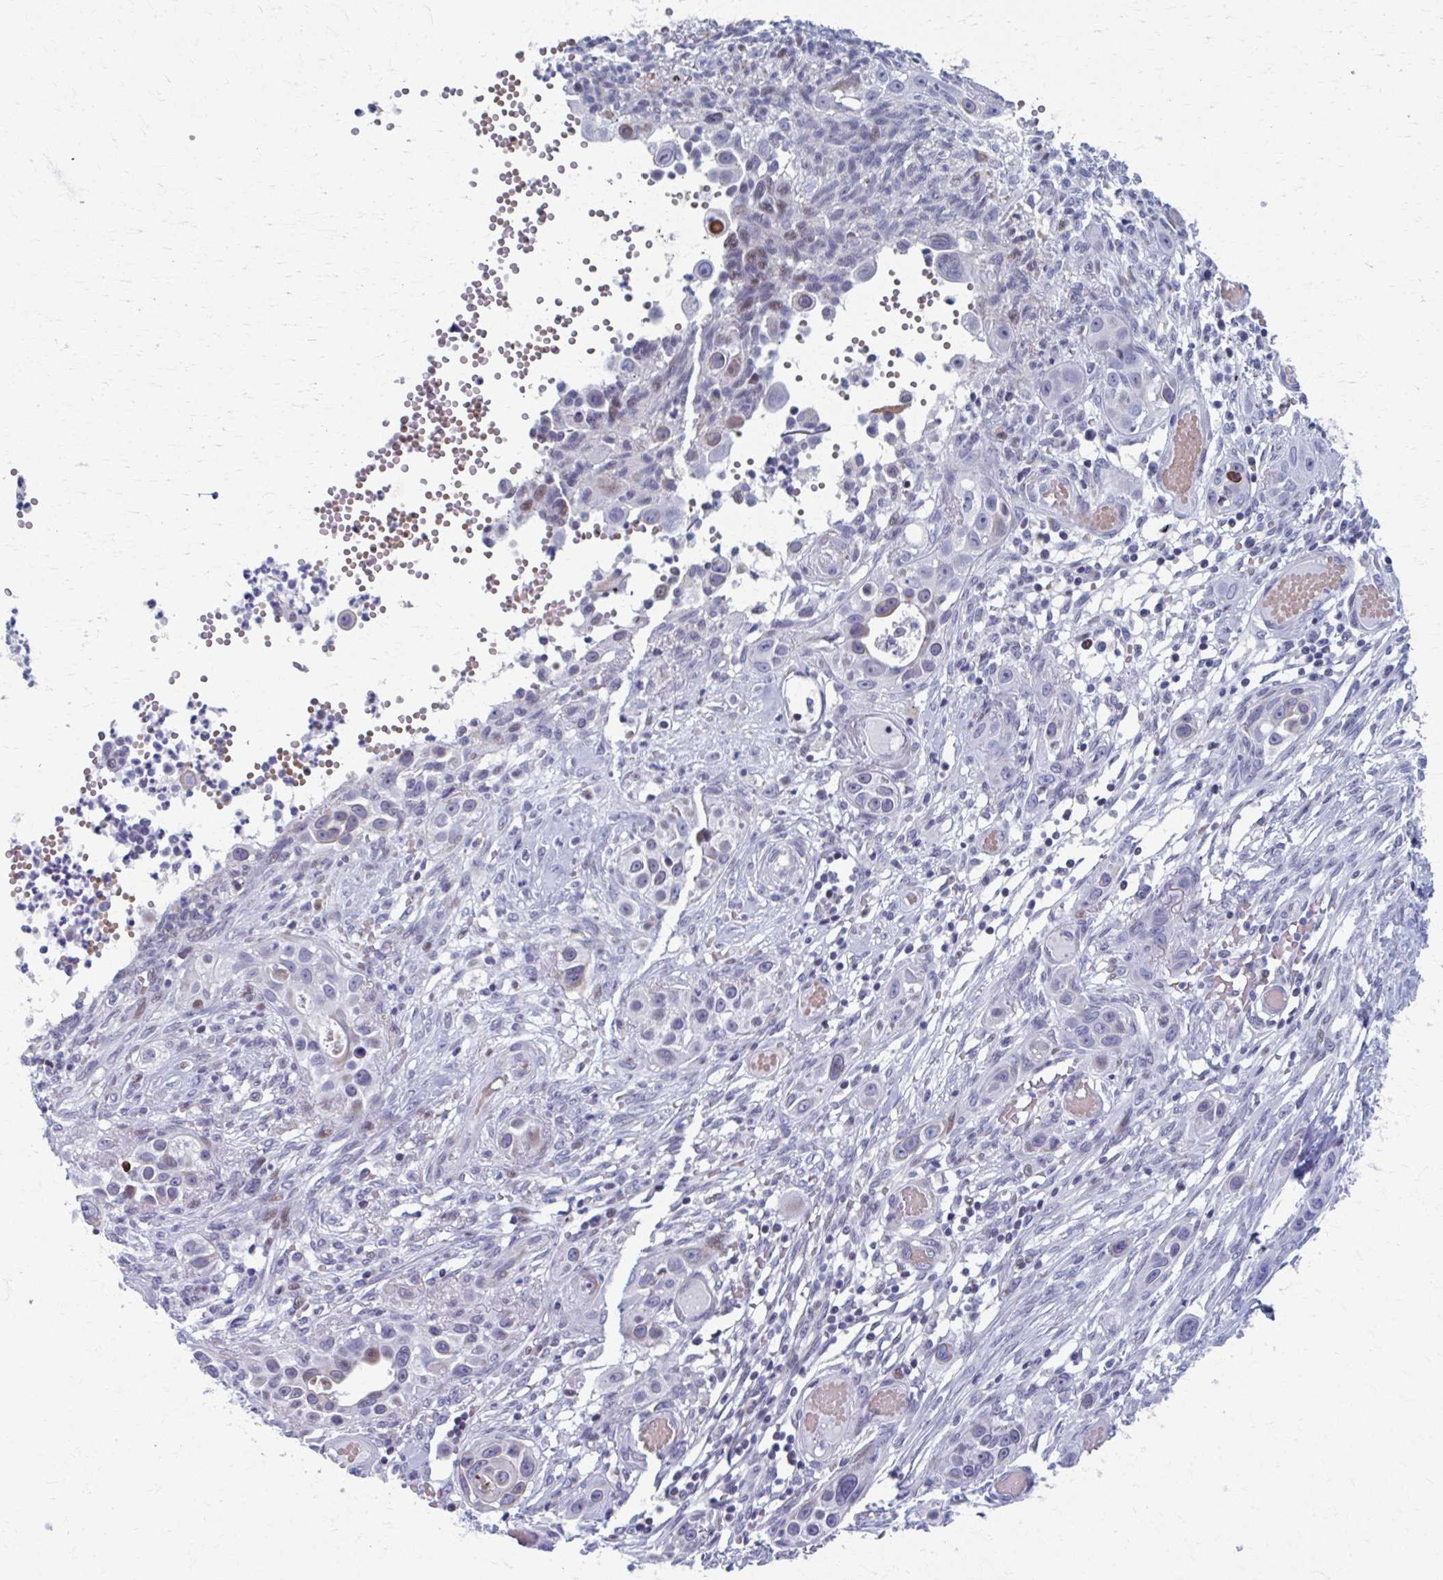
{"staining": {"intensity": "weak", "quantity": "<25%", "location": "cytoplasmic/membranous"}, "tissue": "skin cancer", "cell_type": "Tumor cells", "image_type": "cancer", "snomed": [{"axis": "morphology", "description": "Squamous cell carcinoma, NOS"}, {"axis": "topography", "description": "Skin"}], "caption": "Immunohistochemistry (IHC) of human skin squamous cell carcinoma demonstrates no expression in tumor cells.", "gene": "ABHD16B", "patient": {"sex": "female", "age": 69}}